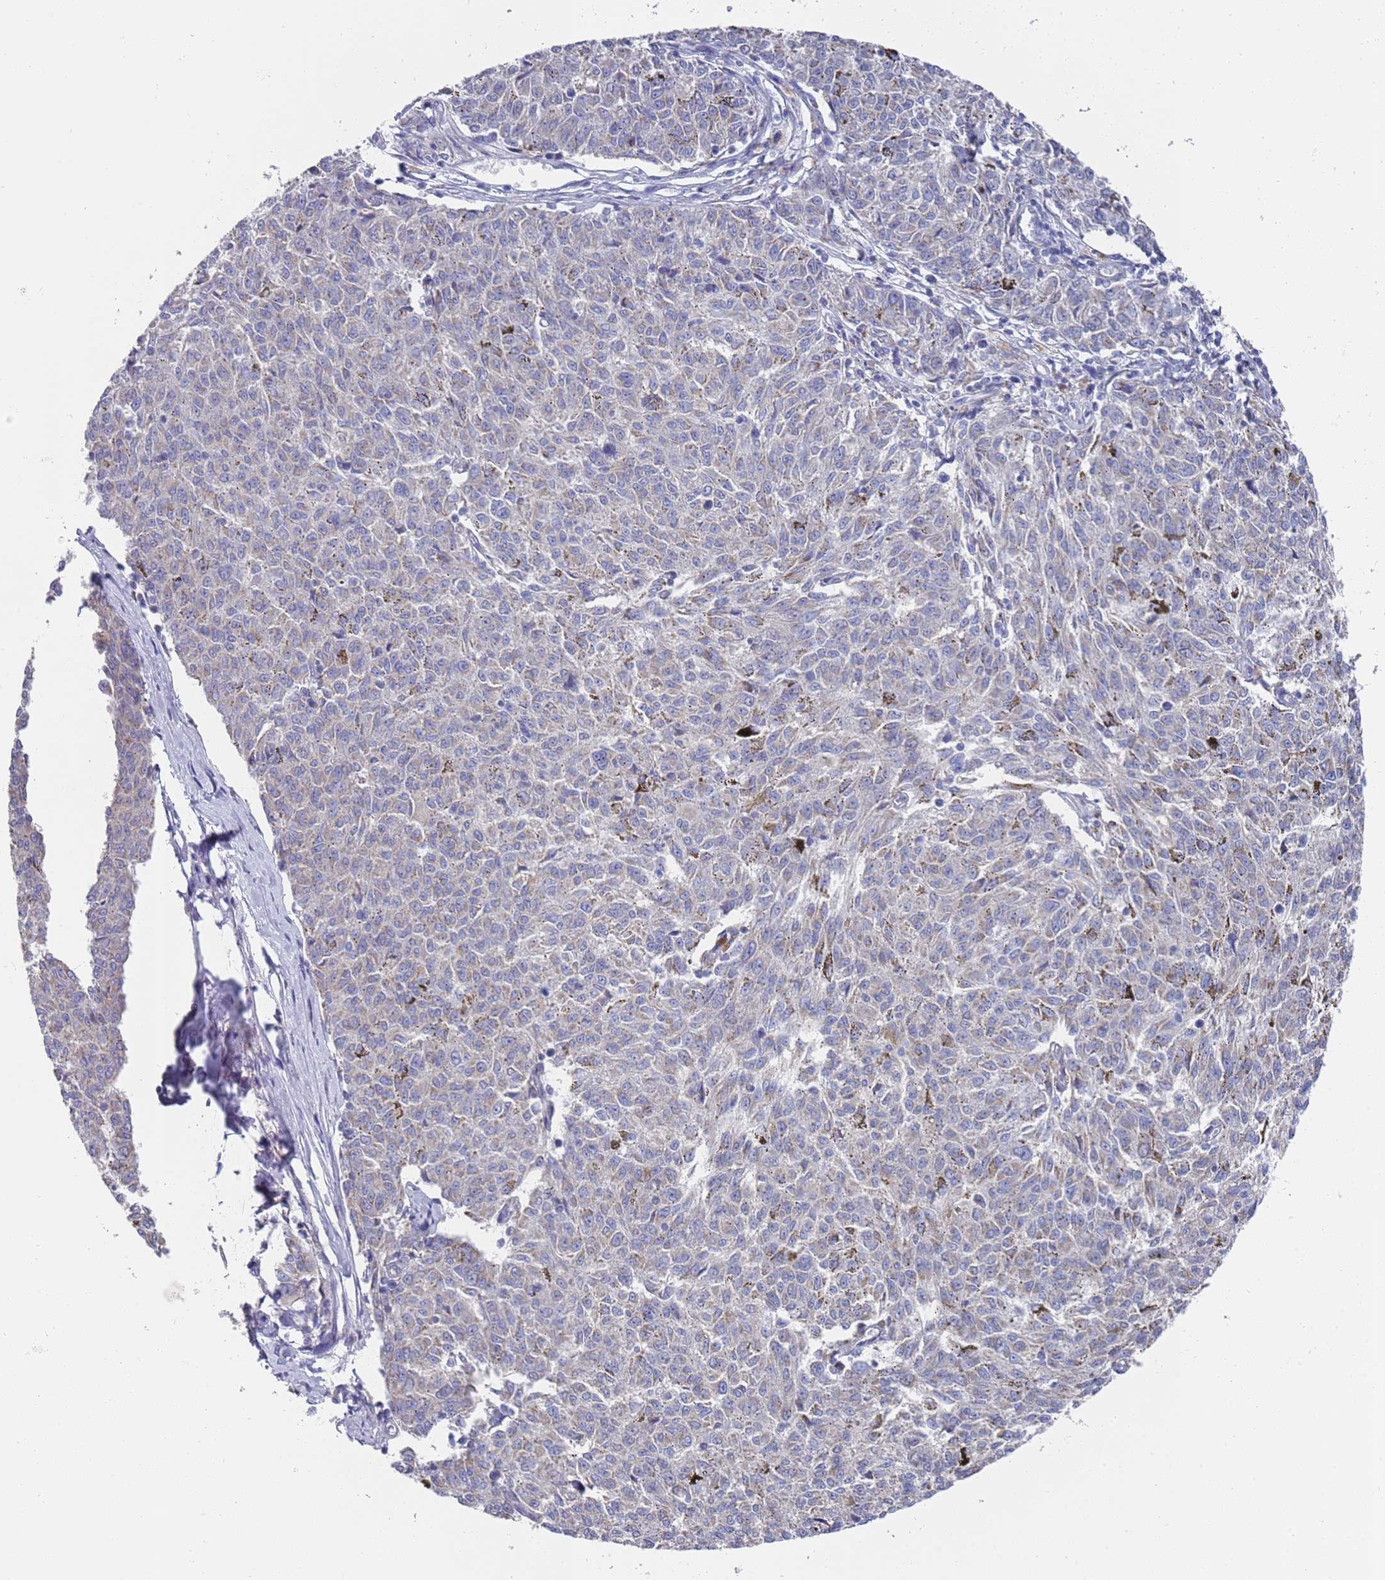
{"staining": {"intensity": "negative", "quantity": "none", "location": "none"}, "tissue": "melanoma", "cell_type": "Tumor cells", "image_type": "cancer", "snomed": [{"axis": "morphology", "description": "Malignant melanoma, NOS"}, {"axis": "topography", "description": "Skin"}], "caption": "Image shows no protein staining in tumor cells of malignant melanoma tissue. (Brightfield microscopy of DAB immunohistochemistry (IHC) at high magnification).", "gene": "SCAPER", "patient": {"sex": "female", "age": 72}}